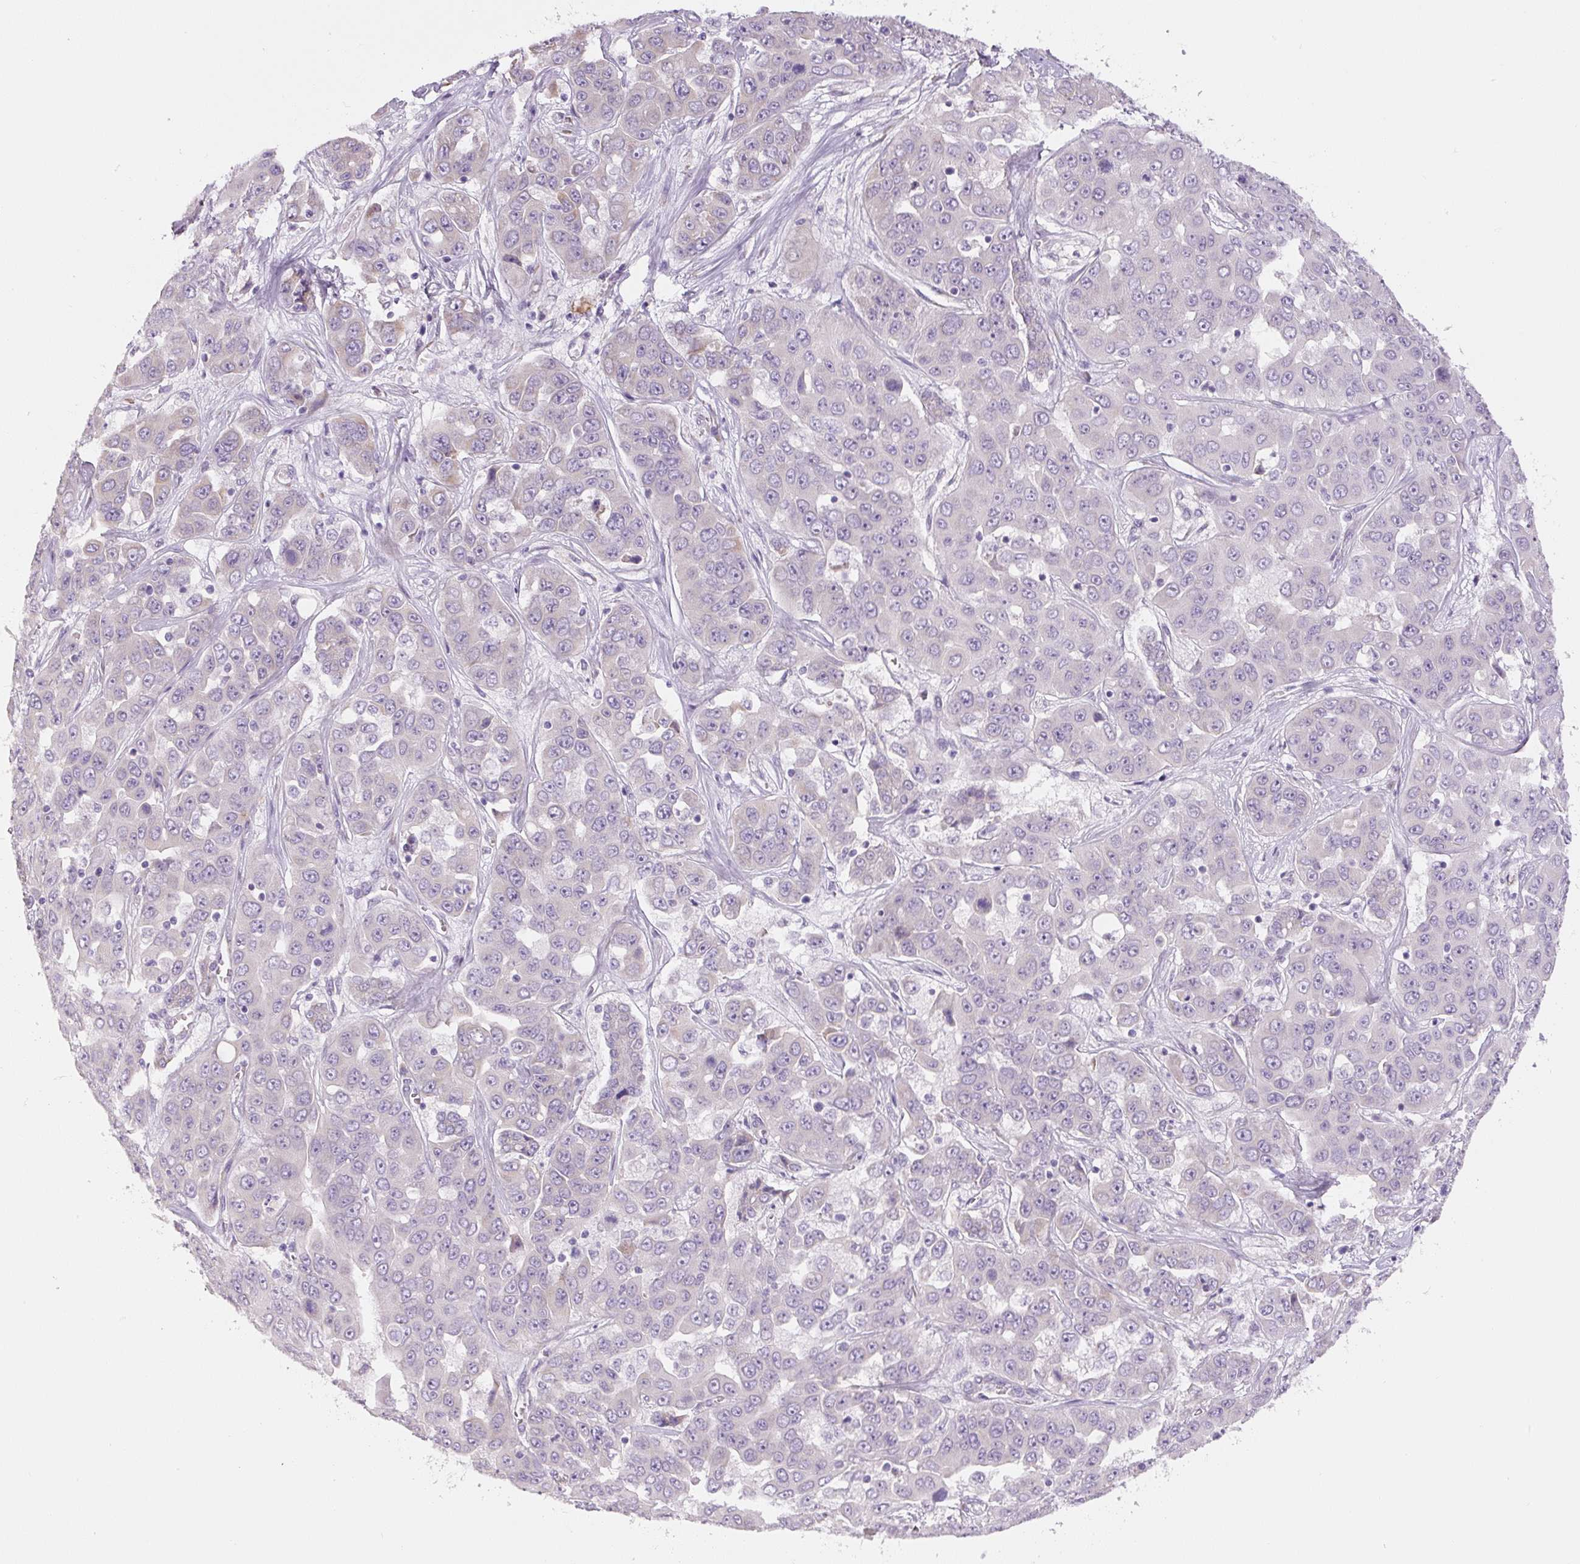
{"staining": {"intensity": "weak", "quantity": "<25%", "location": "cytoplasmic/membranous"}, "tissue": "liver cancer", "cell_type": "Tumor cells", "image_type": "cancer", "snomed": [{"axis": "morphology", "description": "Cholangiocarcinoma"}, {"axis": "topography", "description": "Liver"}], "caption": "This is an IHC histopathology image of liver cholangiocarcinoma. There is no staining in tumor cells.", "gene": "PWWP3B", "patient": {"sex": "female", "age": 52}}